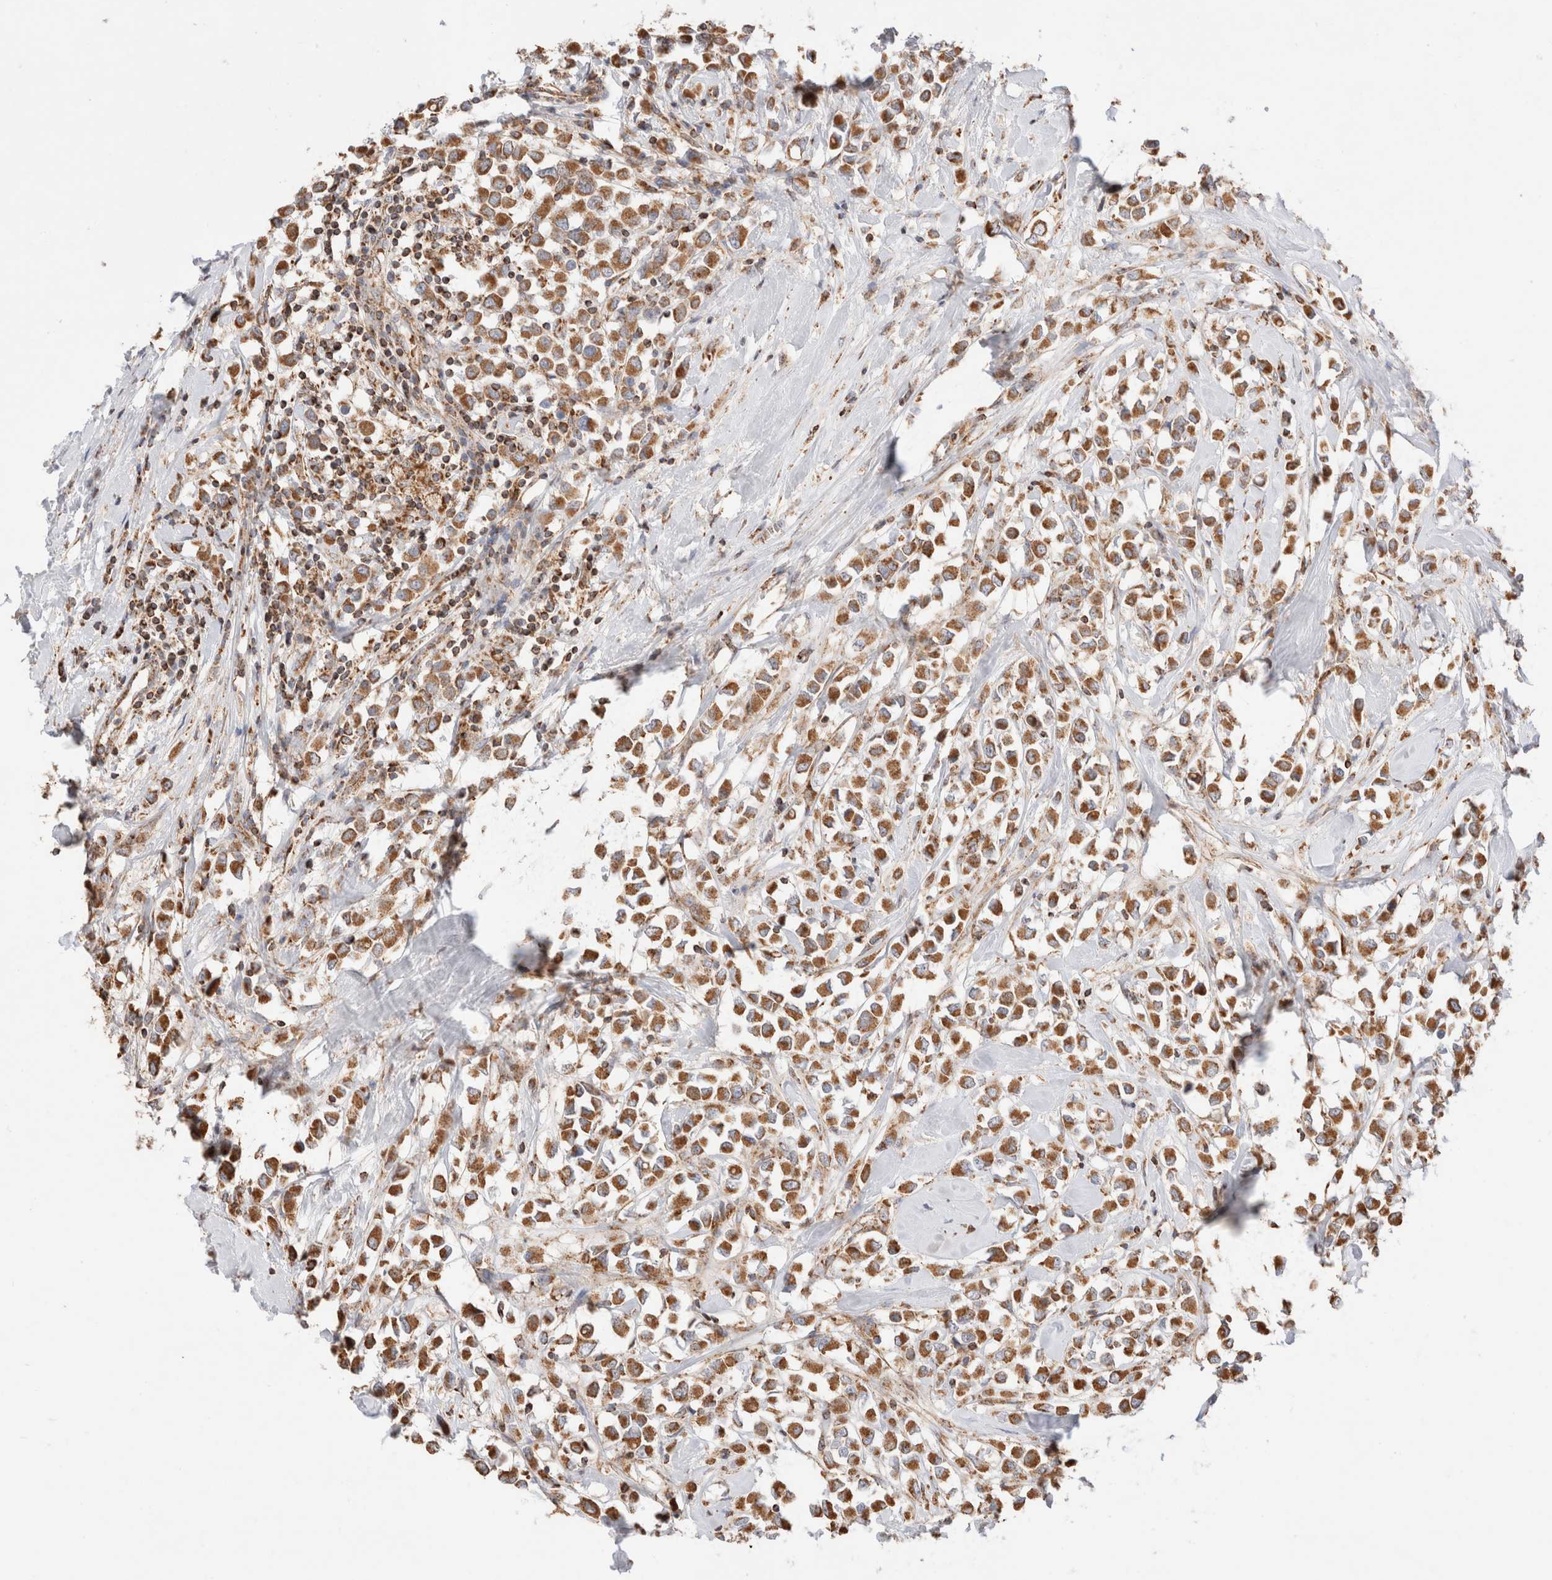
{"staining": {"intensity": "moderate", "quantity": ">75%", "location": "cytoplasmic/membranous"}, "tissue": "breast cancer", "cell_type": "Tumor cells", "image_type": "cancer", "snomed": [{"axis": "morphology", "description": "Duct carcinoma"}, {"axis": "topography", "description": "Breast"}], "caption": "Immunohistochemical staining of human breast cancer displays medium levels of moderate cytoplasmic/membranous staining in approximately >75% of tumor cells. (Stains: DAB in brown, nuclei in blue, Microscopy: brightfield microscopy at high magnification).", "gene": "TMPPE", "patient": {"sex": "female", "age": 61}}